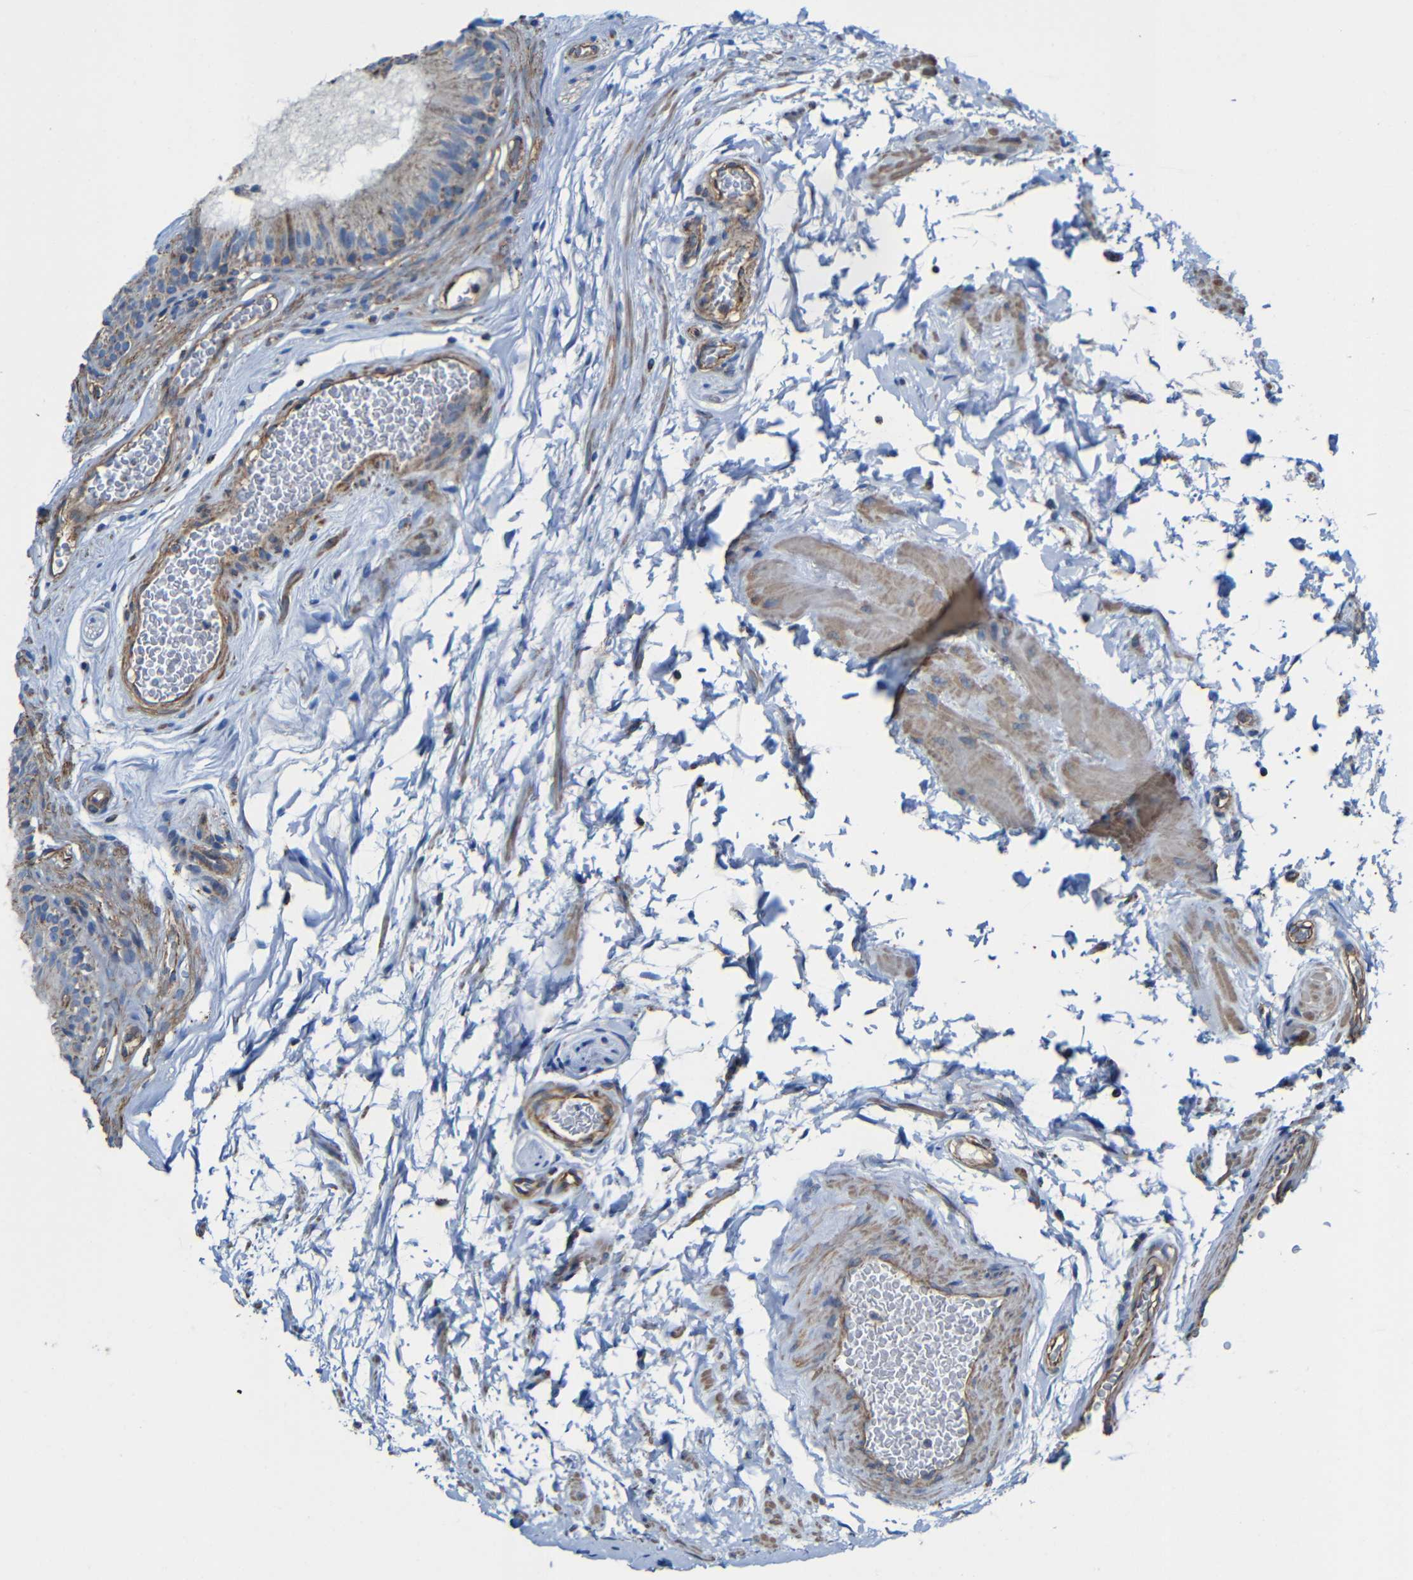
{"staining": {"intensity": "weak", "quantity": ">75%", "location": "cytoplasmic/membranous"}, "tissue": "epididymis", "cell_type": "Glandular cells", "image_type": "normal", "snomed": [{"axis": "morphology", "description": "Normal tissue, NOS"}, {"axis": "topography", "description": "Epididymis"}], "caption": "Protein staining reveals weak cytoplasmic/membranous expression in about >75% of glandular cells in benign epididymis.", "gene": "INTS6L", "patient": {"sex": "male", "age": 36}}